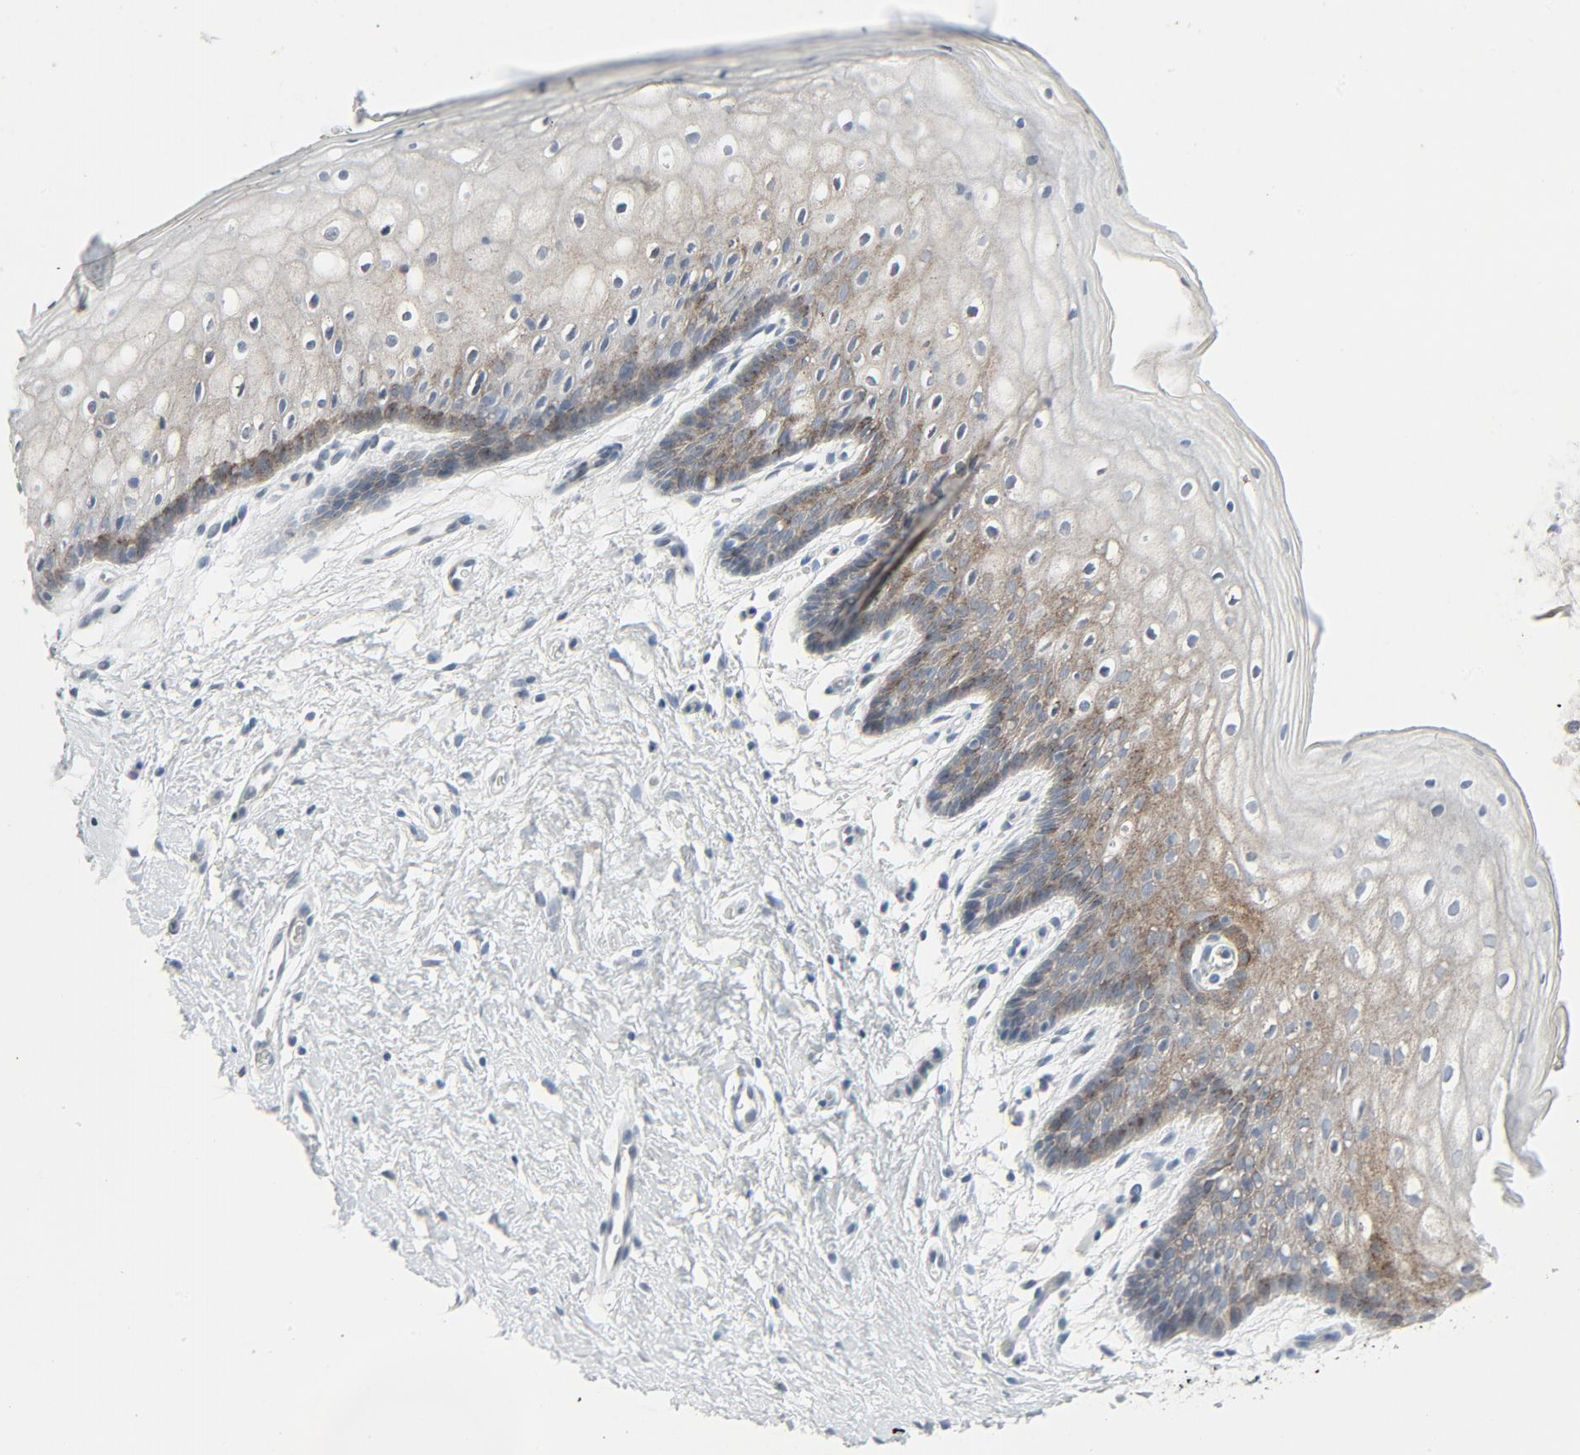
{"staining": {"intensity": "moderate", "quantity": "25%-75%", "location": "cytoplasmic/membranous"}, "tissue": "vagina", "cell_type": "Squamous epithelial cells", "image_type": "normal", "snomed": [{"axis": "morphology", "description": "Normal tissue, NOS"}, {"axis": "topography", "description": "Vagina"}], "caption": "Squamous epithelial cells show medium levels of moderate cytoplasmic/membranous staining in about 25%-75% of cells in unremarkable human vagina.", "gene": "FGFR3", "patient": {"sex": "female", "age": 46}}